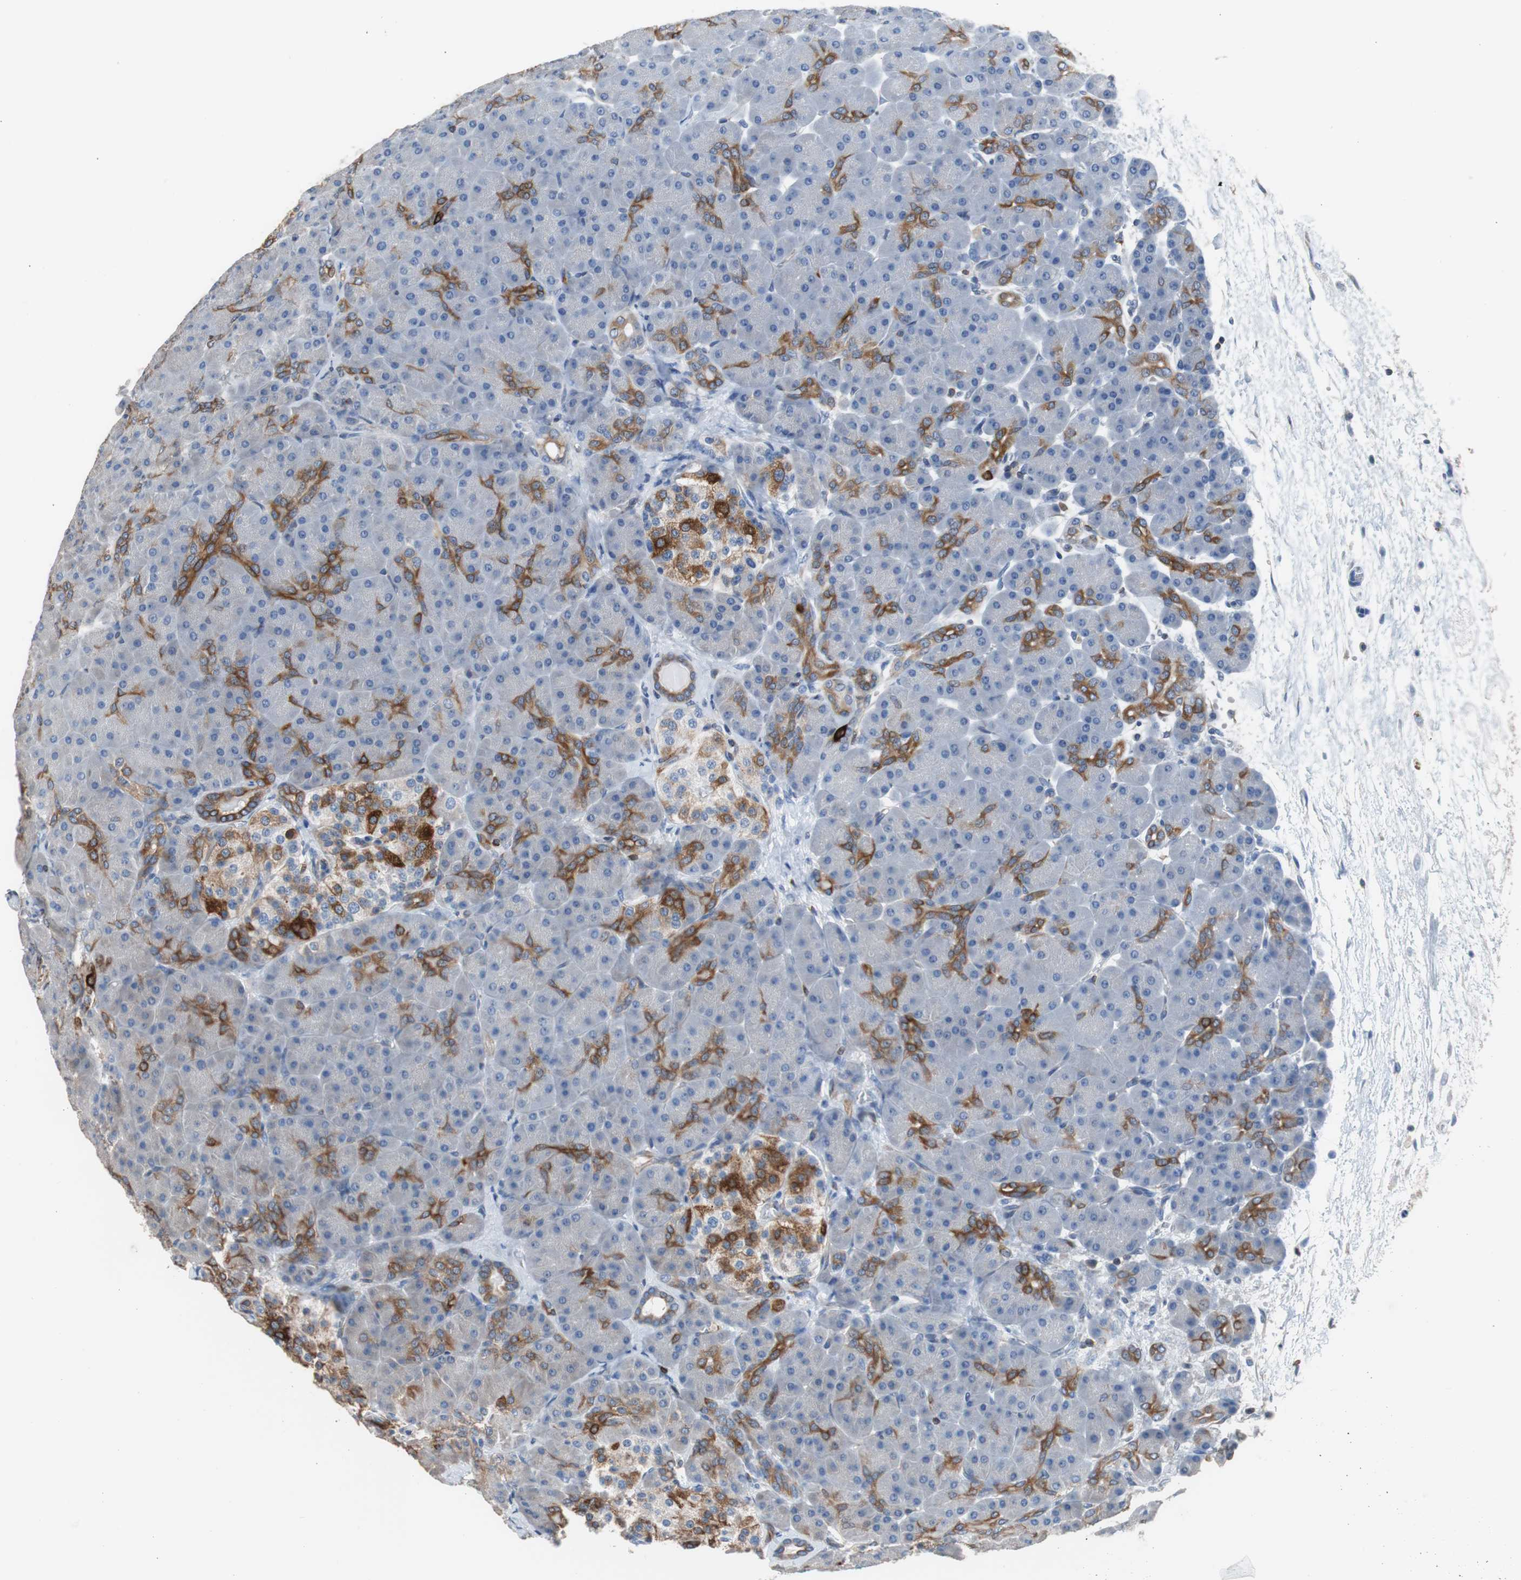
{"staining": {"intensity": "moderate", "quantity": "<25%", "location": "cytoplasmic/membranous"}, "tissue": "pancreas", "cell_type": "Exocrine glandular cells", "image_type": "normal", "snomed": [{"axis": "morphology", "description": "Normal tissue, NOS"}, {"axis": "topography", "description": "Pancreas"}], "caption": "Pancreas stained for a protein (brown) reveals moderate cytoplasmic/membranous positive positivity in about <25% of exocrine glandular cells.", "gene": "PBXIP1", "patient": {"sex": "male", "age": 66}}